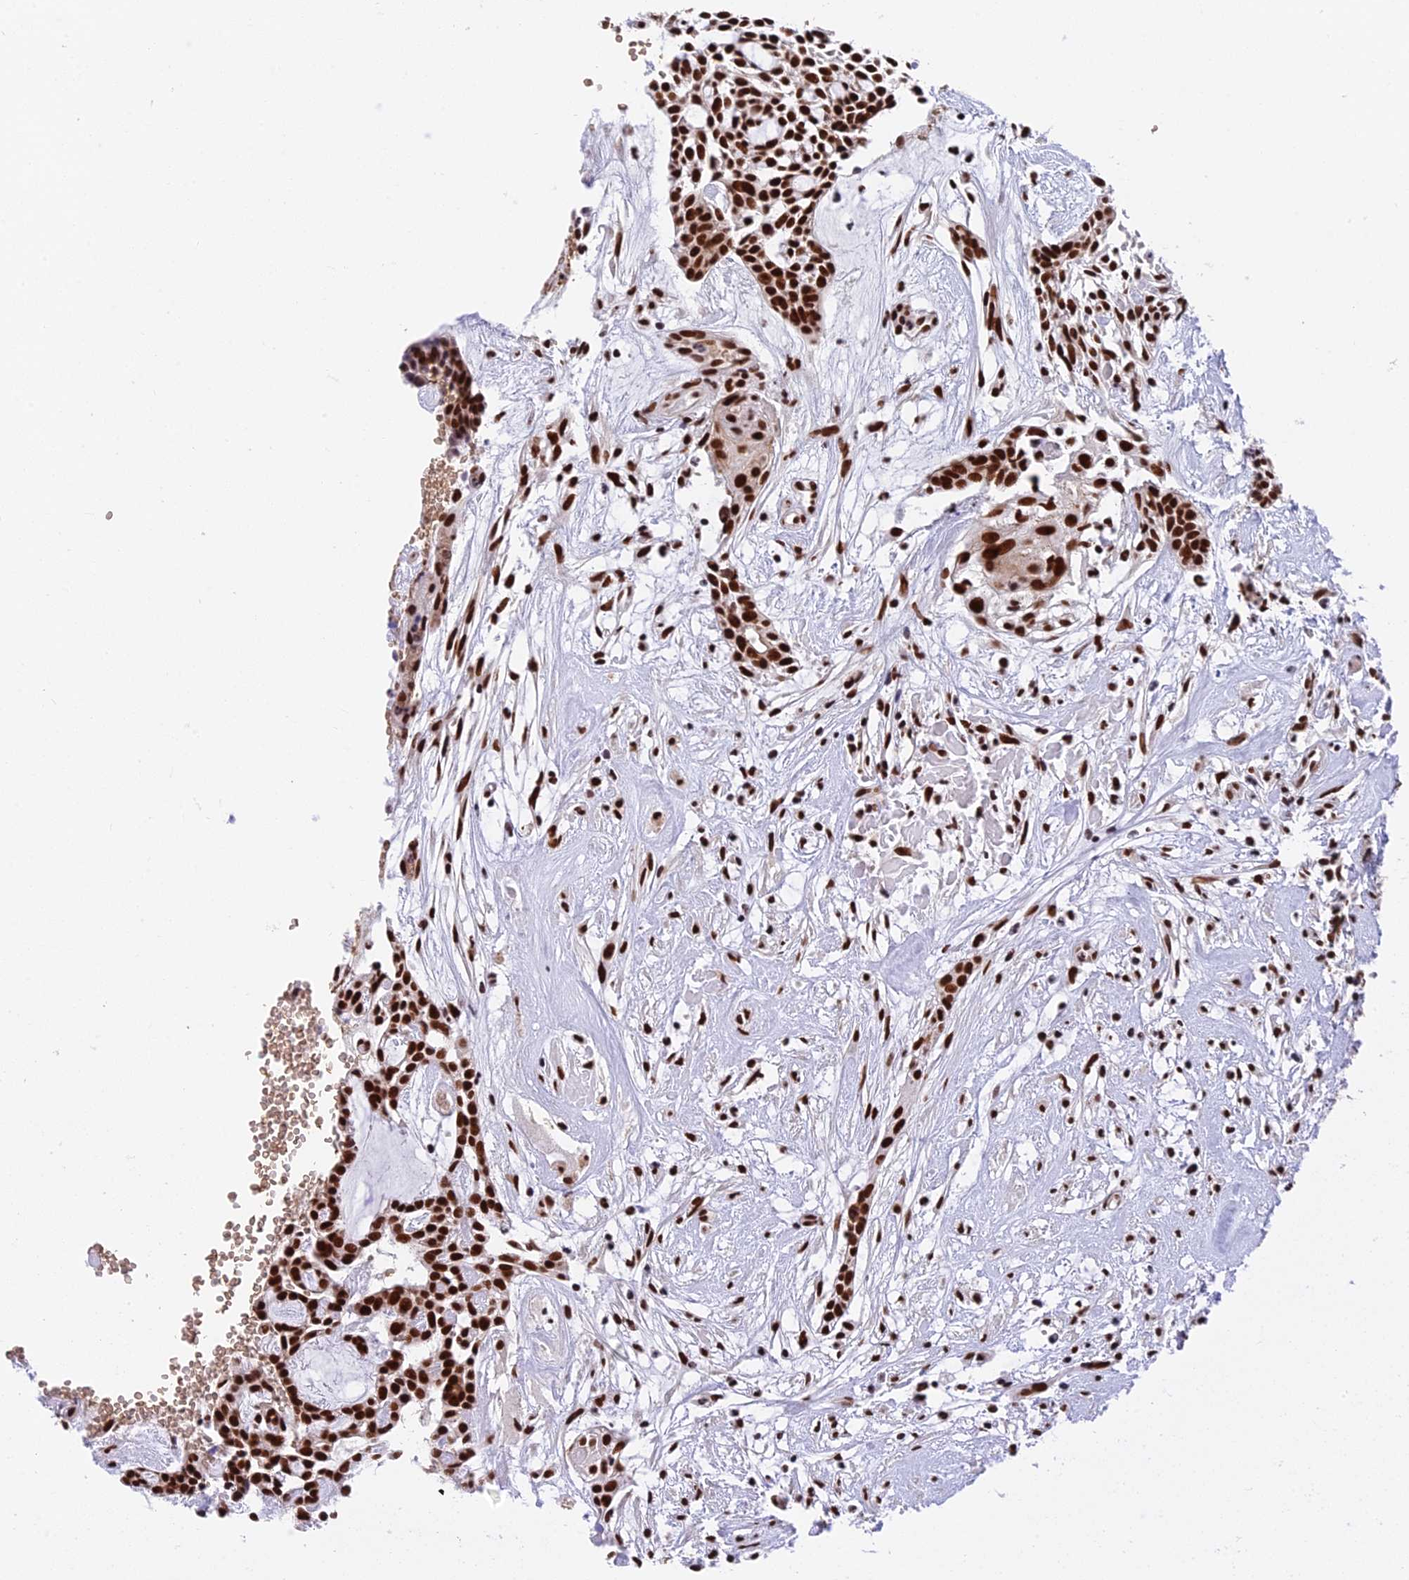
{"staining": {"intensity": "strong", "quantity": ">75%", "location": "nuclear"}, "tissue": "head and neck cancer", "cell_type": "Tumor cells", "image_type": "cancer", "snomed": [{"axis": "morphology", "description": "Adenocarcinoma, NOS"}, {"axis": "topography", "description": "Subcutis"}, {"axis": "topography", "description": "Head-Neck"}], "caption": "Head and neck cancer (adenocarcinoma) stained with a protein marker reveals strong staining in tumor cells.", "gene": "EEF1AKMT3", "patient": {"sex": "female", "age": 73}}